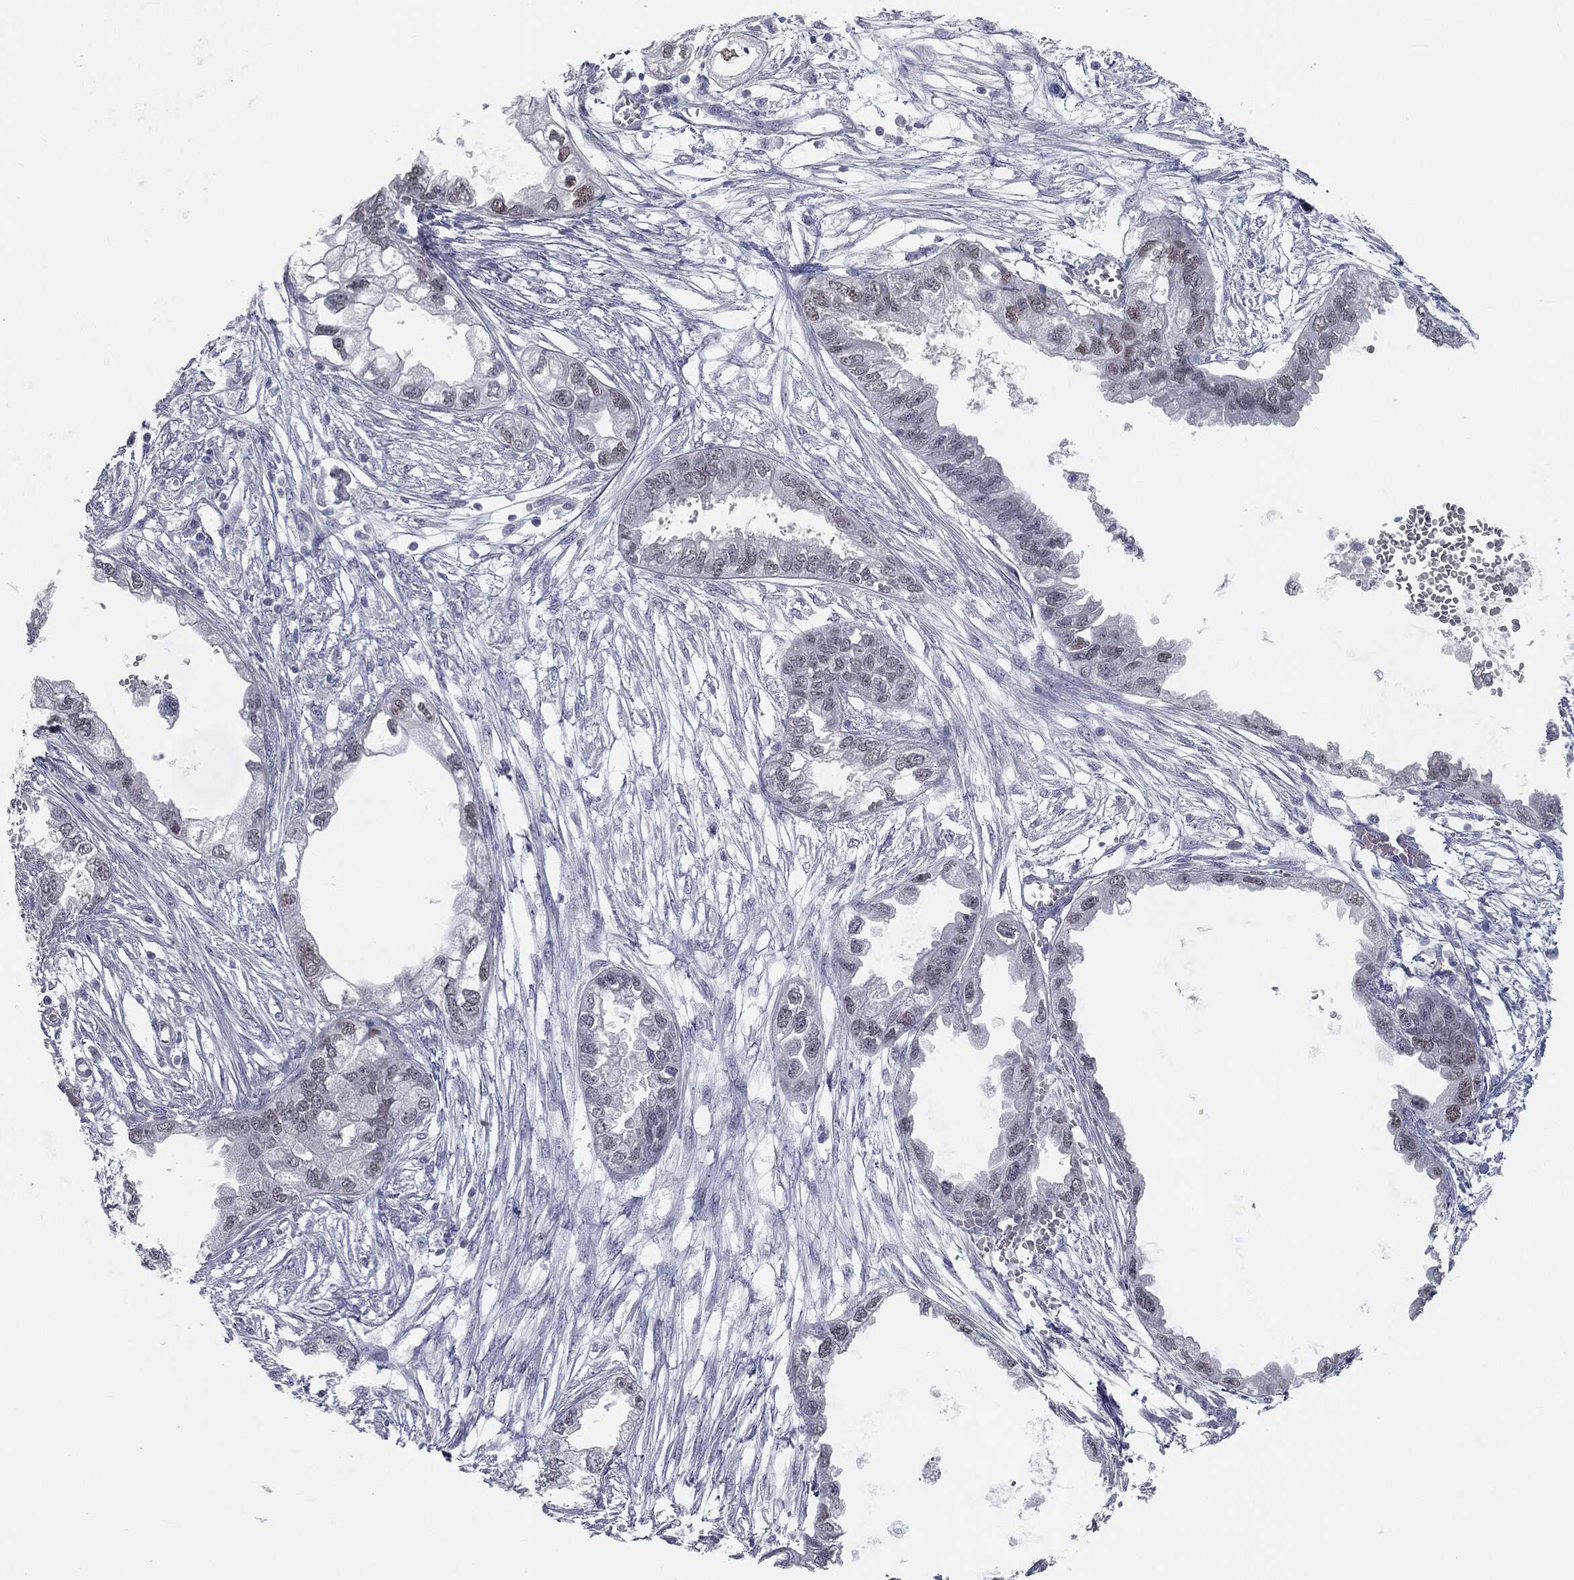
{"staining": {"intensity": "negative", "quantity": "none", "location": "none"}, "tissue": "endometrial cancer", "cell_type": "Tumor cells", "image_type": "cancer", "snomed": [{"axis": "morphology", "description": "Adenocarcinoma, NOS"}, {"axis": "morphology", "description": "Adenocarcinoma, metastatic, NOS"}, {"axis": "topography", "description": "Adipose tissue"}, {"axis": "topography", "description": "Endometrium"}], "caption": "High power microscopy histopathology image of an IHC micrograph of adenocarcinoma (endometrial), revealing no significant positivity in tumor cells.", "gene": "PRAME", "patient": {"sex": "female", "age": 67}}